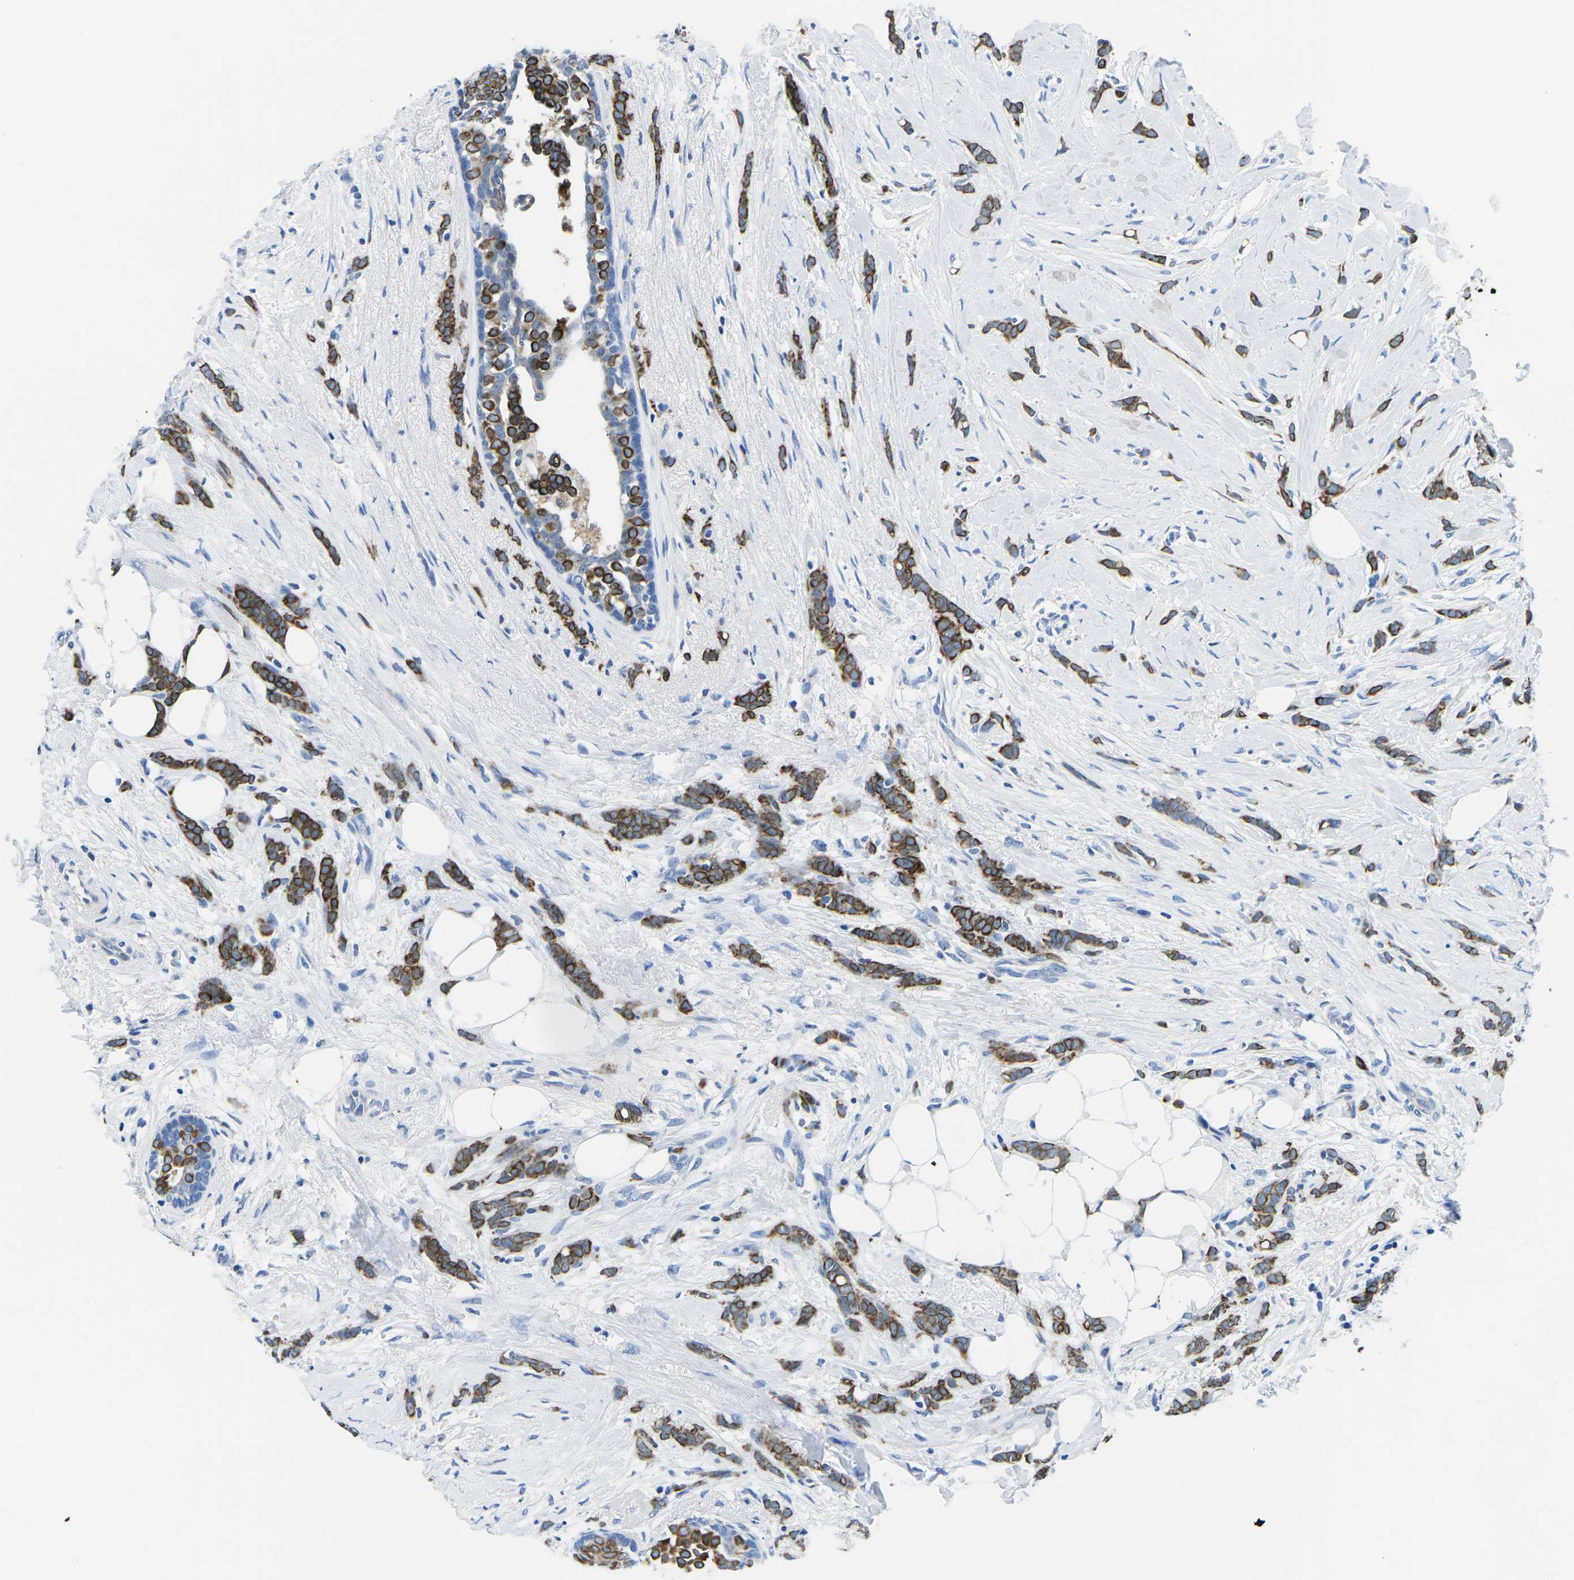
{"staining": {"intensity": "moderate", "quantity": ">75%", "location": "cytoplasmic/membranous"}, "tissue": "breast cancer", "cell_type": "Tumor cells", "image_type": "cancer", "snomed": [{"axis": "morphology", "description": "Lobular carcinoma, in situ"}, {"axis": "morphology", "description": "Lobular carcinoma"}, {"axis": "topography", "description": "Breast"}], "caption": "Tumor cells demonstrate medium levels of moderate cytoplasmic/membranous staining in approximately >75% of cells in lobular carcinoma (breast).", "gene": "TM6SF1", "patient": {"sex": "female", "age": 41}}